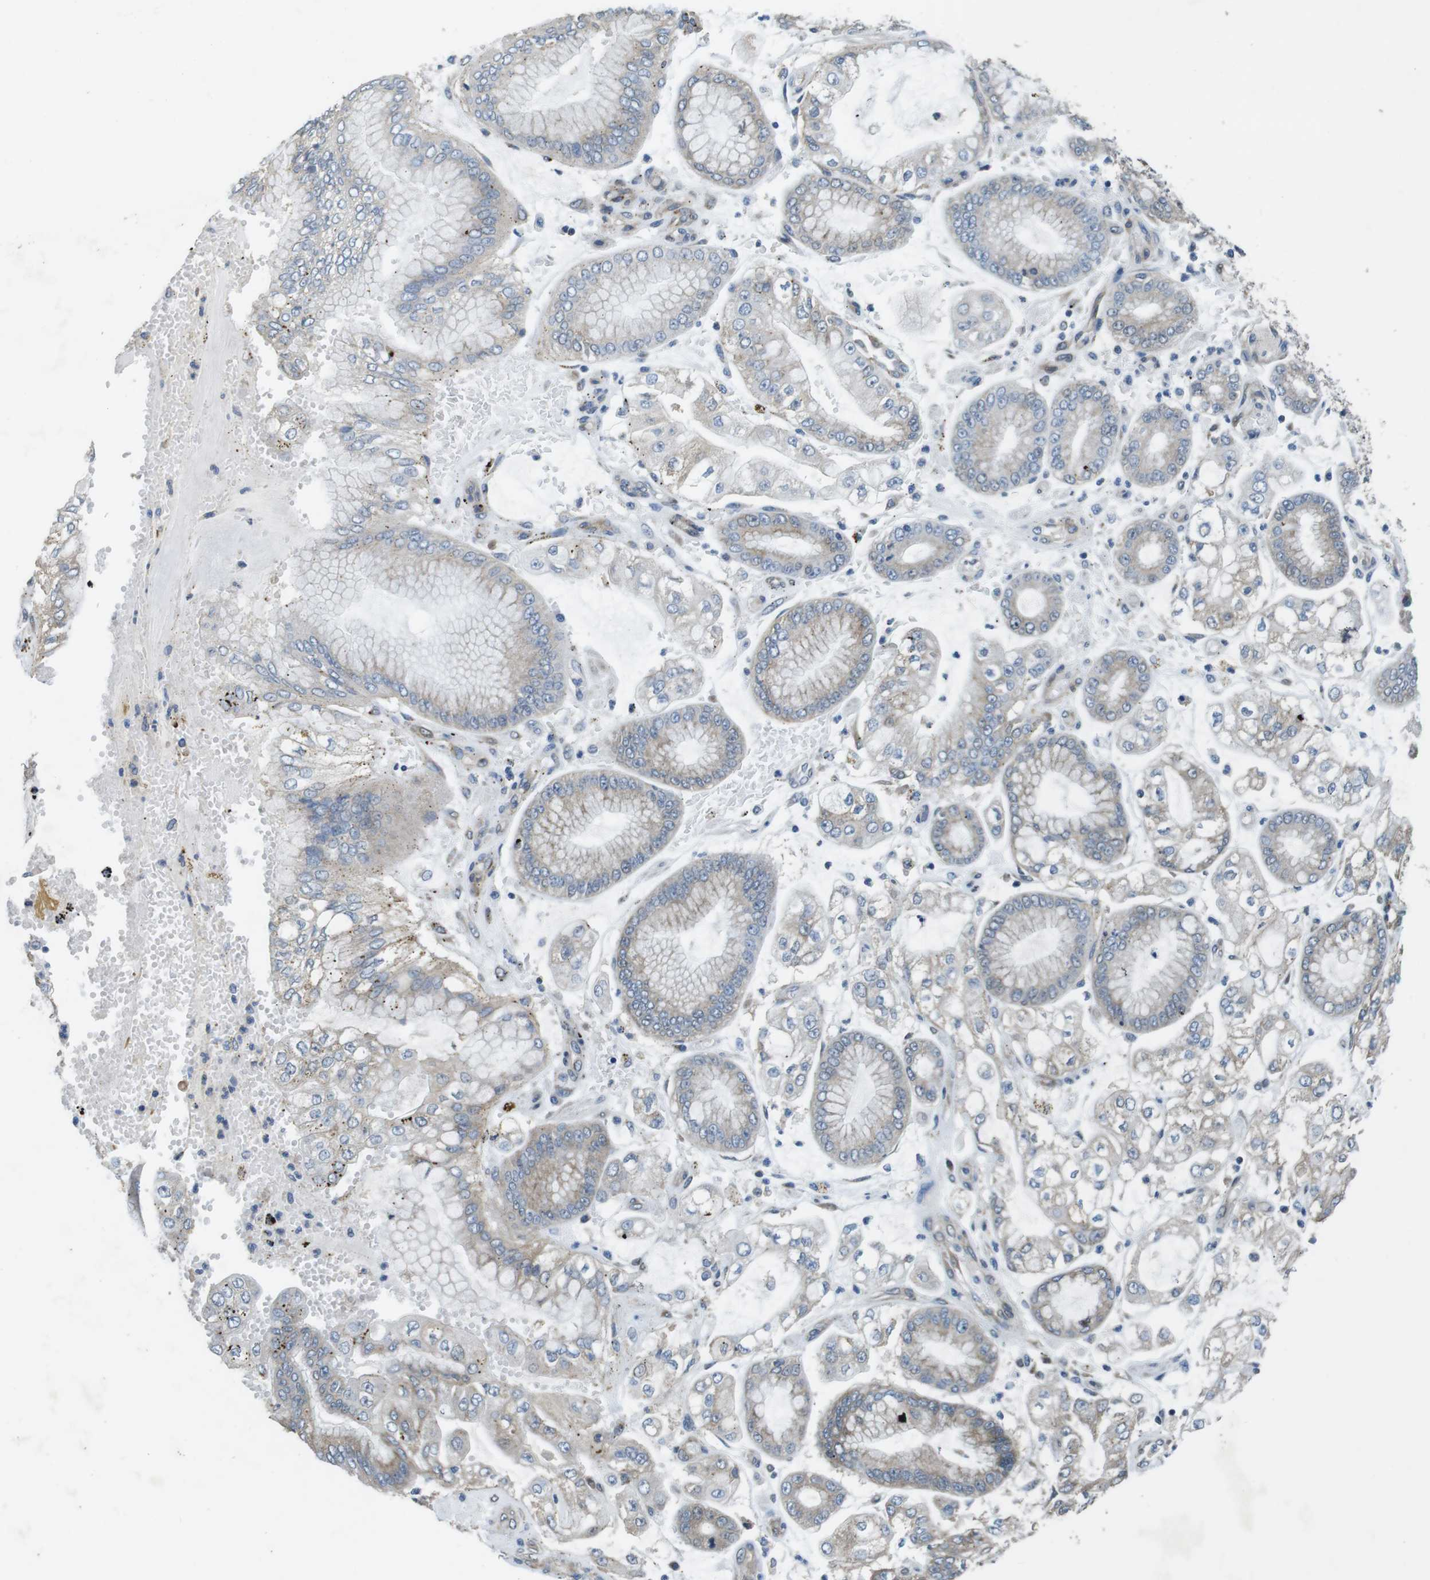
{"staining": {"intensity": "weak", "quantity": "<25%", "location": "cytoplasmic/membranous"}, "tissue": "stomach cancer", "cell_type": "Tumor cells", "image_type": "cancer", "snomed": [{"axis": "morphology", "description": "Adenocarcinoma, NOS"}, {"axis": "topography", "description": "Stomach"}], "caption": "Immunohistochemistry photomicrograph of neoplastic tissue: human adenocarcinoma (stomach) stained with DAB demonstrates no significant protein expression in tumor cells. (Stains: DAB (3,3'-diaminobenzidine) immunohistochemistry with hematoxylin counter stain, Microscopy: brightfield microscopy at high magnification).", "gene": "CLDN7", "patient": {"sex": "male", "age": 76}}